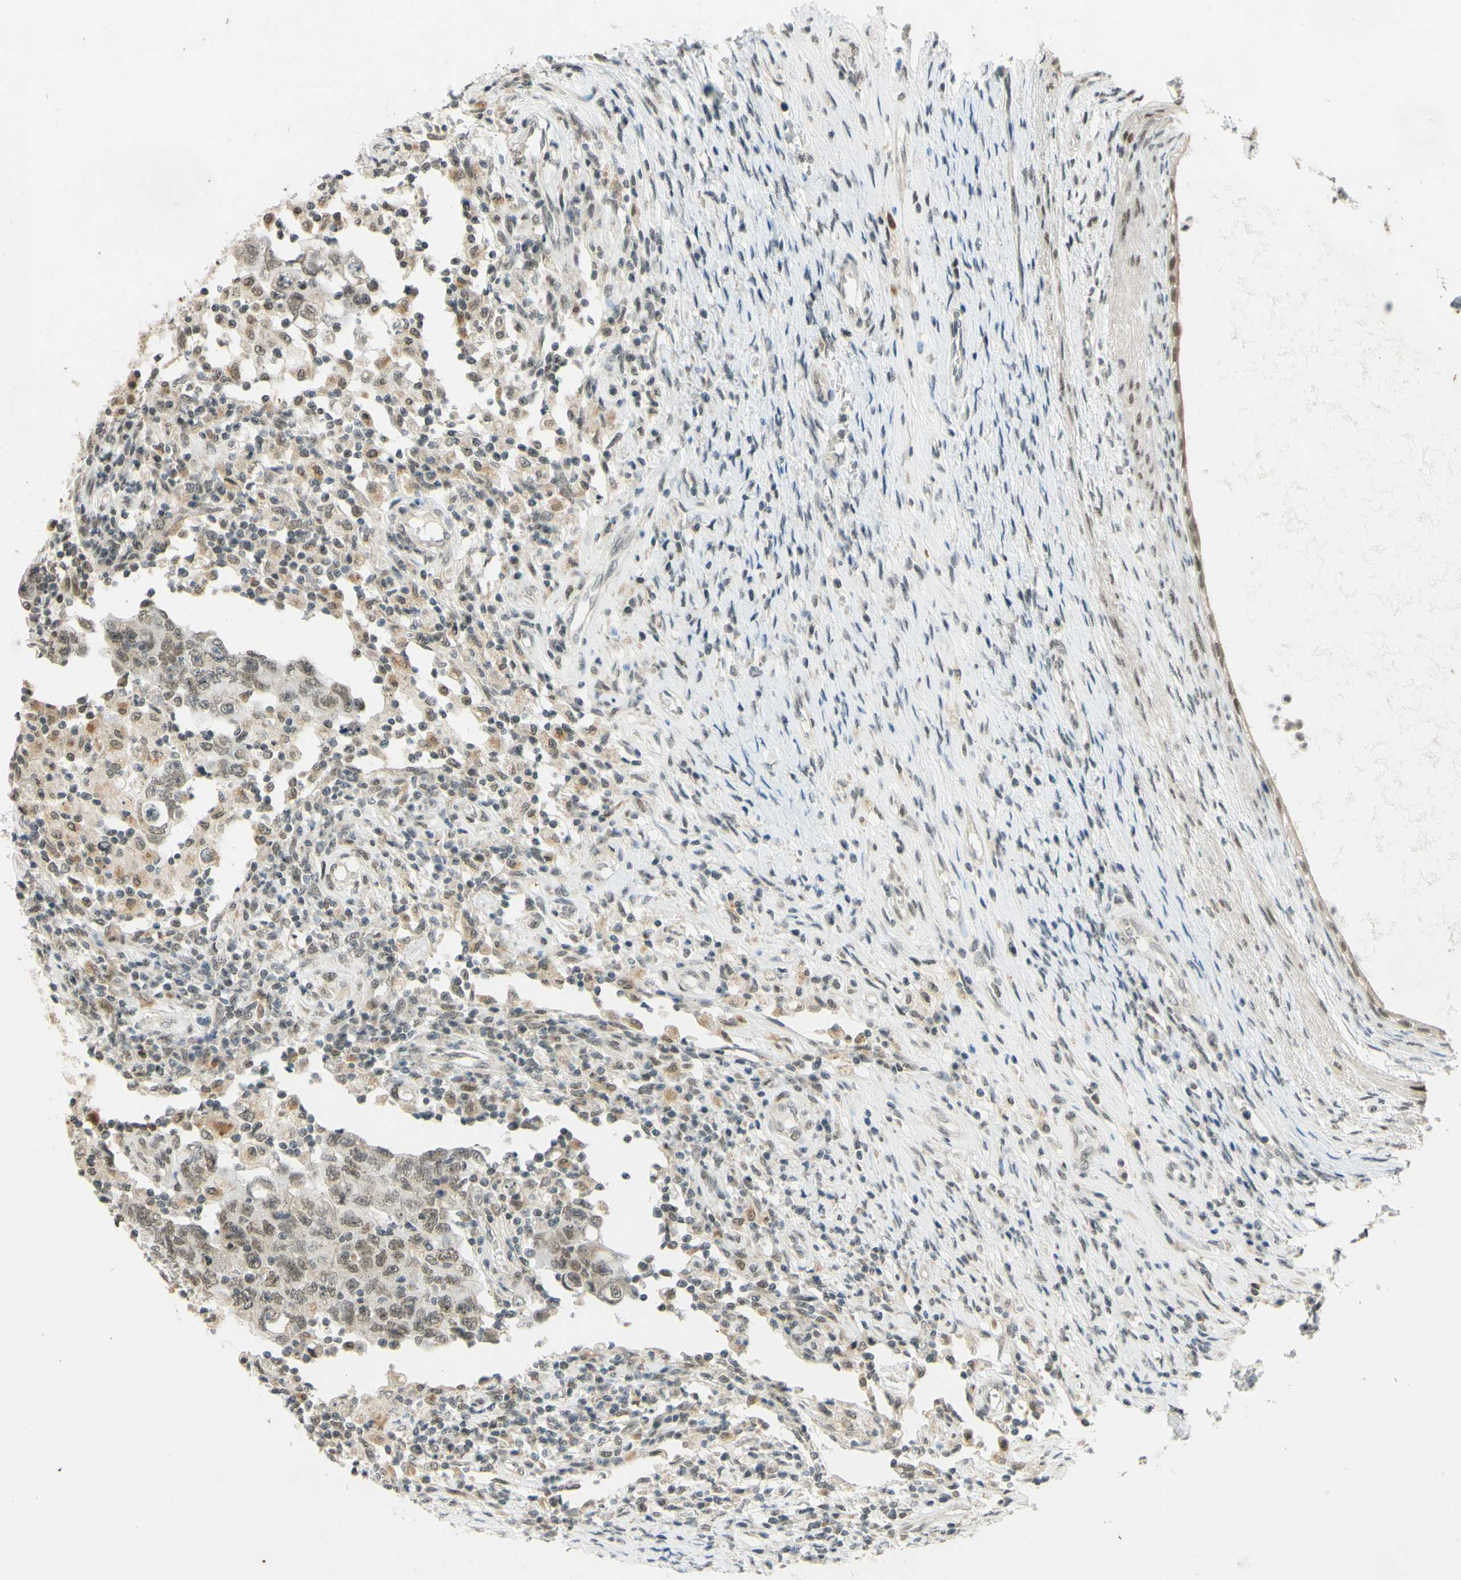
{"staining": {"intensity": "moderate", "quantity": ">75%", "location": "nuclear"}, "tissue": "testis cancer", "cell_type": "Tumor cells", "image_type": "cancer", "snomed": [{"axis": "morphology", "description": "Carcinoma, Embryonal, NOS"}, {"axis": "topography", "description": "Testis"}], "caption": "Brown immunohistochemical staining in human testis cancer exhibits moderate nuclear staining in about >75% of tumor cells. Immunohistochemistry (ihc) stains the protein in brown and the nuclei are stained blue.", "gene": "SMARCB1", "patient": {"sex": "male", "age": 26}}